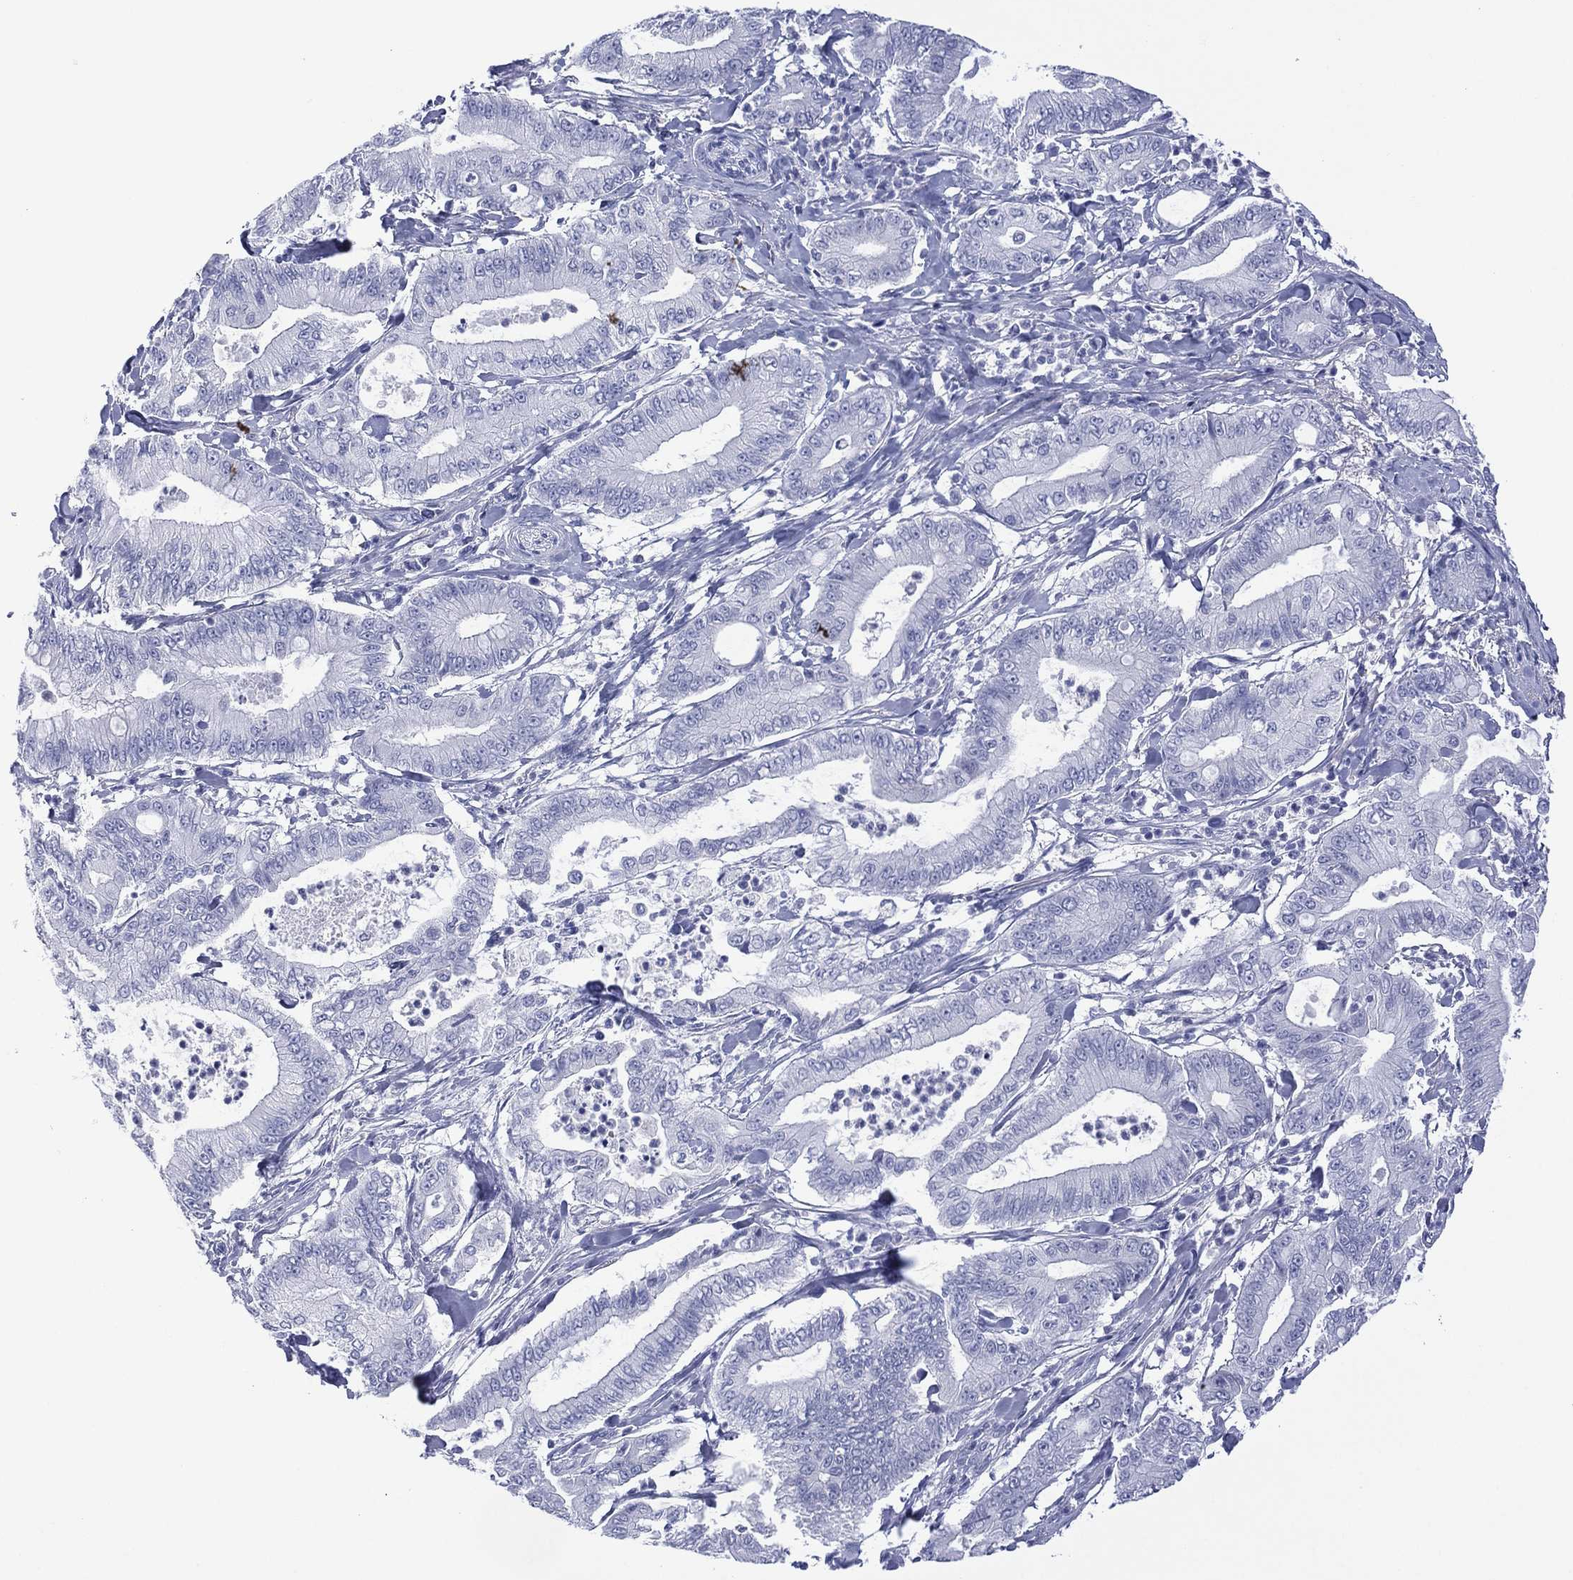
{"staining": {"intensity": "negative", "quantity": "none", "location": "none"}, "tissue": "pancreatic cancer", "cell_type": "Tumor cells", "image_type": "cancer", "snomed": [{"axis": "morphology", "description": "Adenocarcinoma, NOS"}, {"axis": "topography", "description": "Pancreas"}], "caption": "Pancreatic cancer (adenocarcinoma) was stained to show a protein in brown. There is no significant positivity in tumor cells.", "gene": "DSG1", "patient": {"sex": "male", "age": 71}}